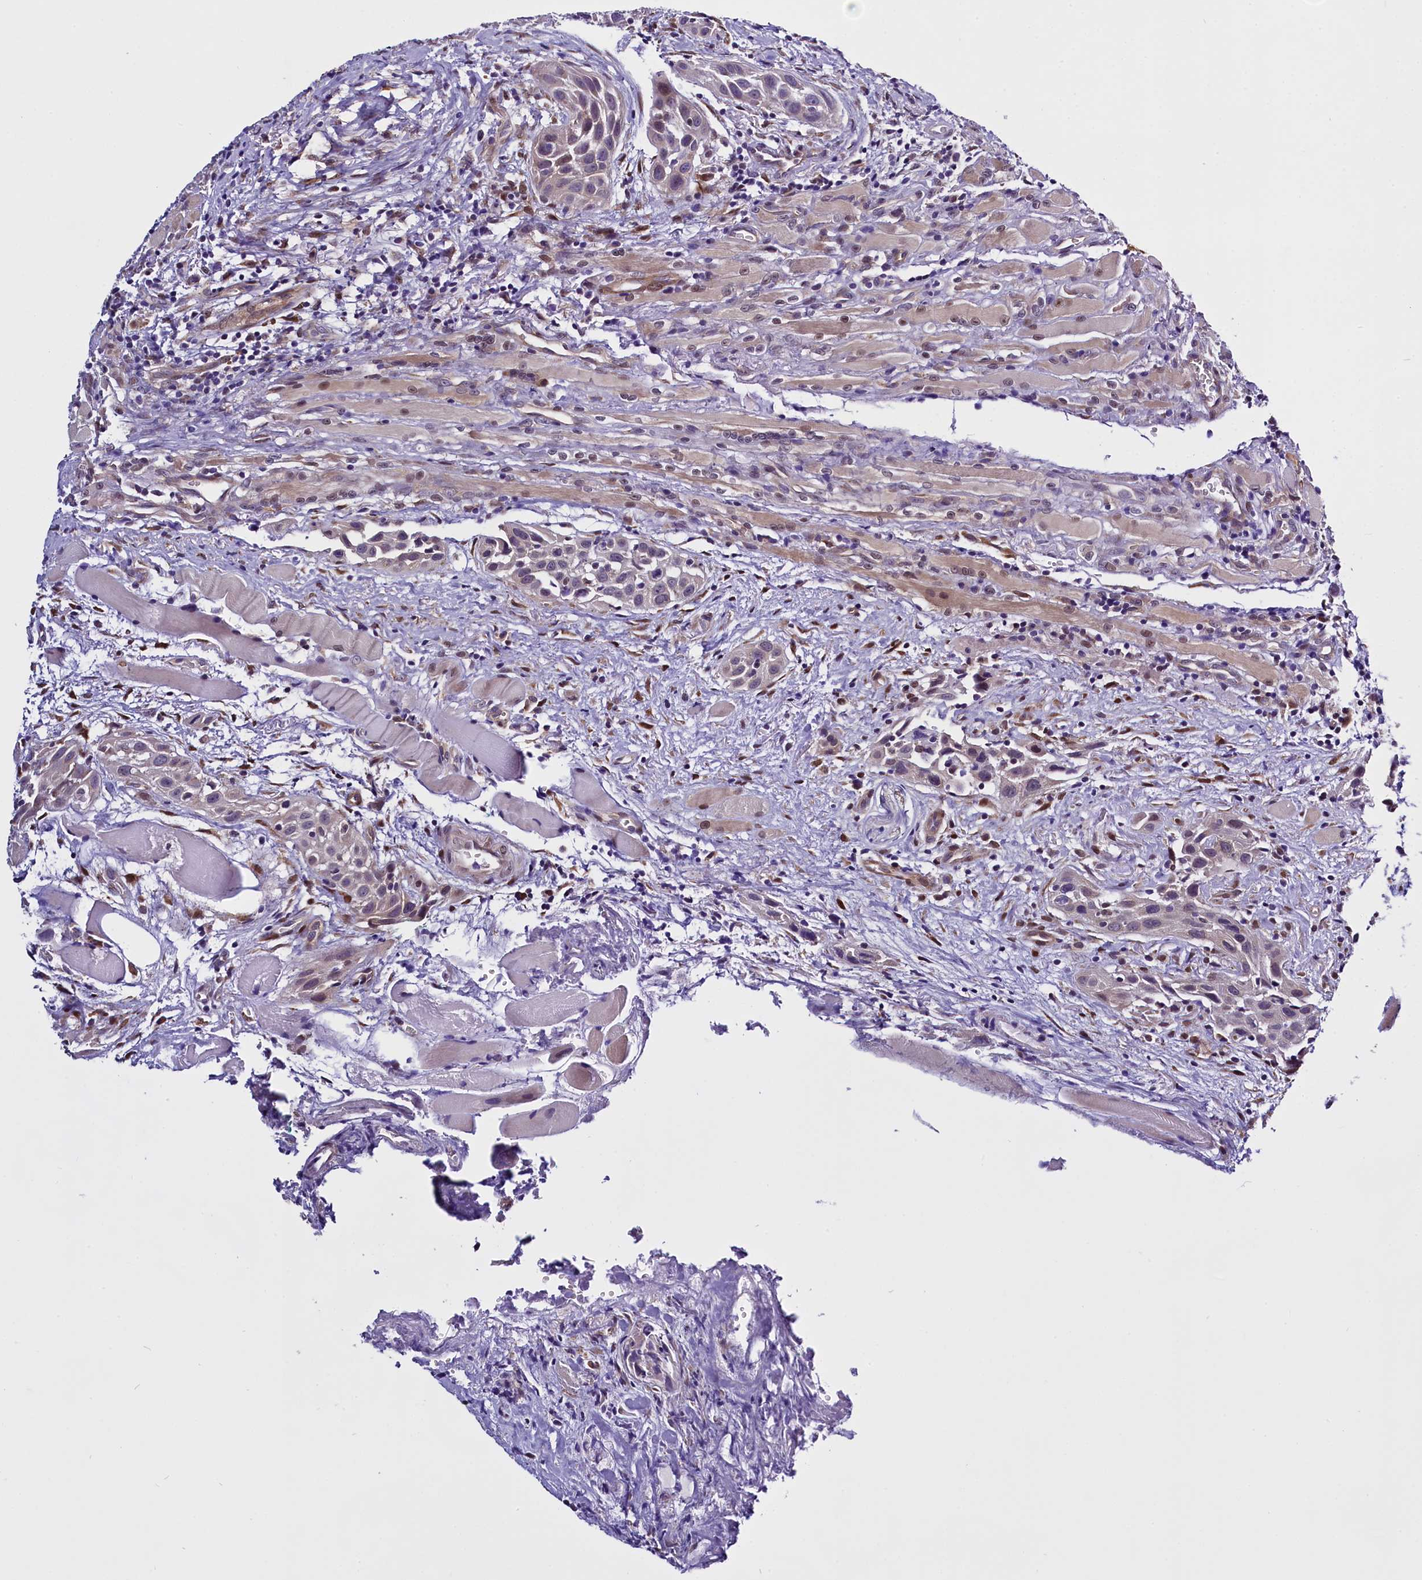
{"staining": {"intensity": "weak", "quantity": "<25%", "location": "cytoplasmic/membranous"}, "tissue": "head and neck cancer", "cell_type": "Tumor cells", "image_type": "cancer", "snomed": [{"axis": "morphology", "description": "Squamous cell carcinoma, NOS"}, {"axis": "topography", "description": "Oral tissue"}, {"axis": "topography", "description": "Head-Neck"}], "caption": "IHC histopathology image of neoplastic tissue: human head and neck cancer stained with DAB (3,3'-diaminobenzidine) shows no significant protein staining in tumor cells.", "gene": "UACA", "patient": {"sex": "female", "age": 50}}